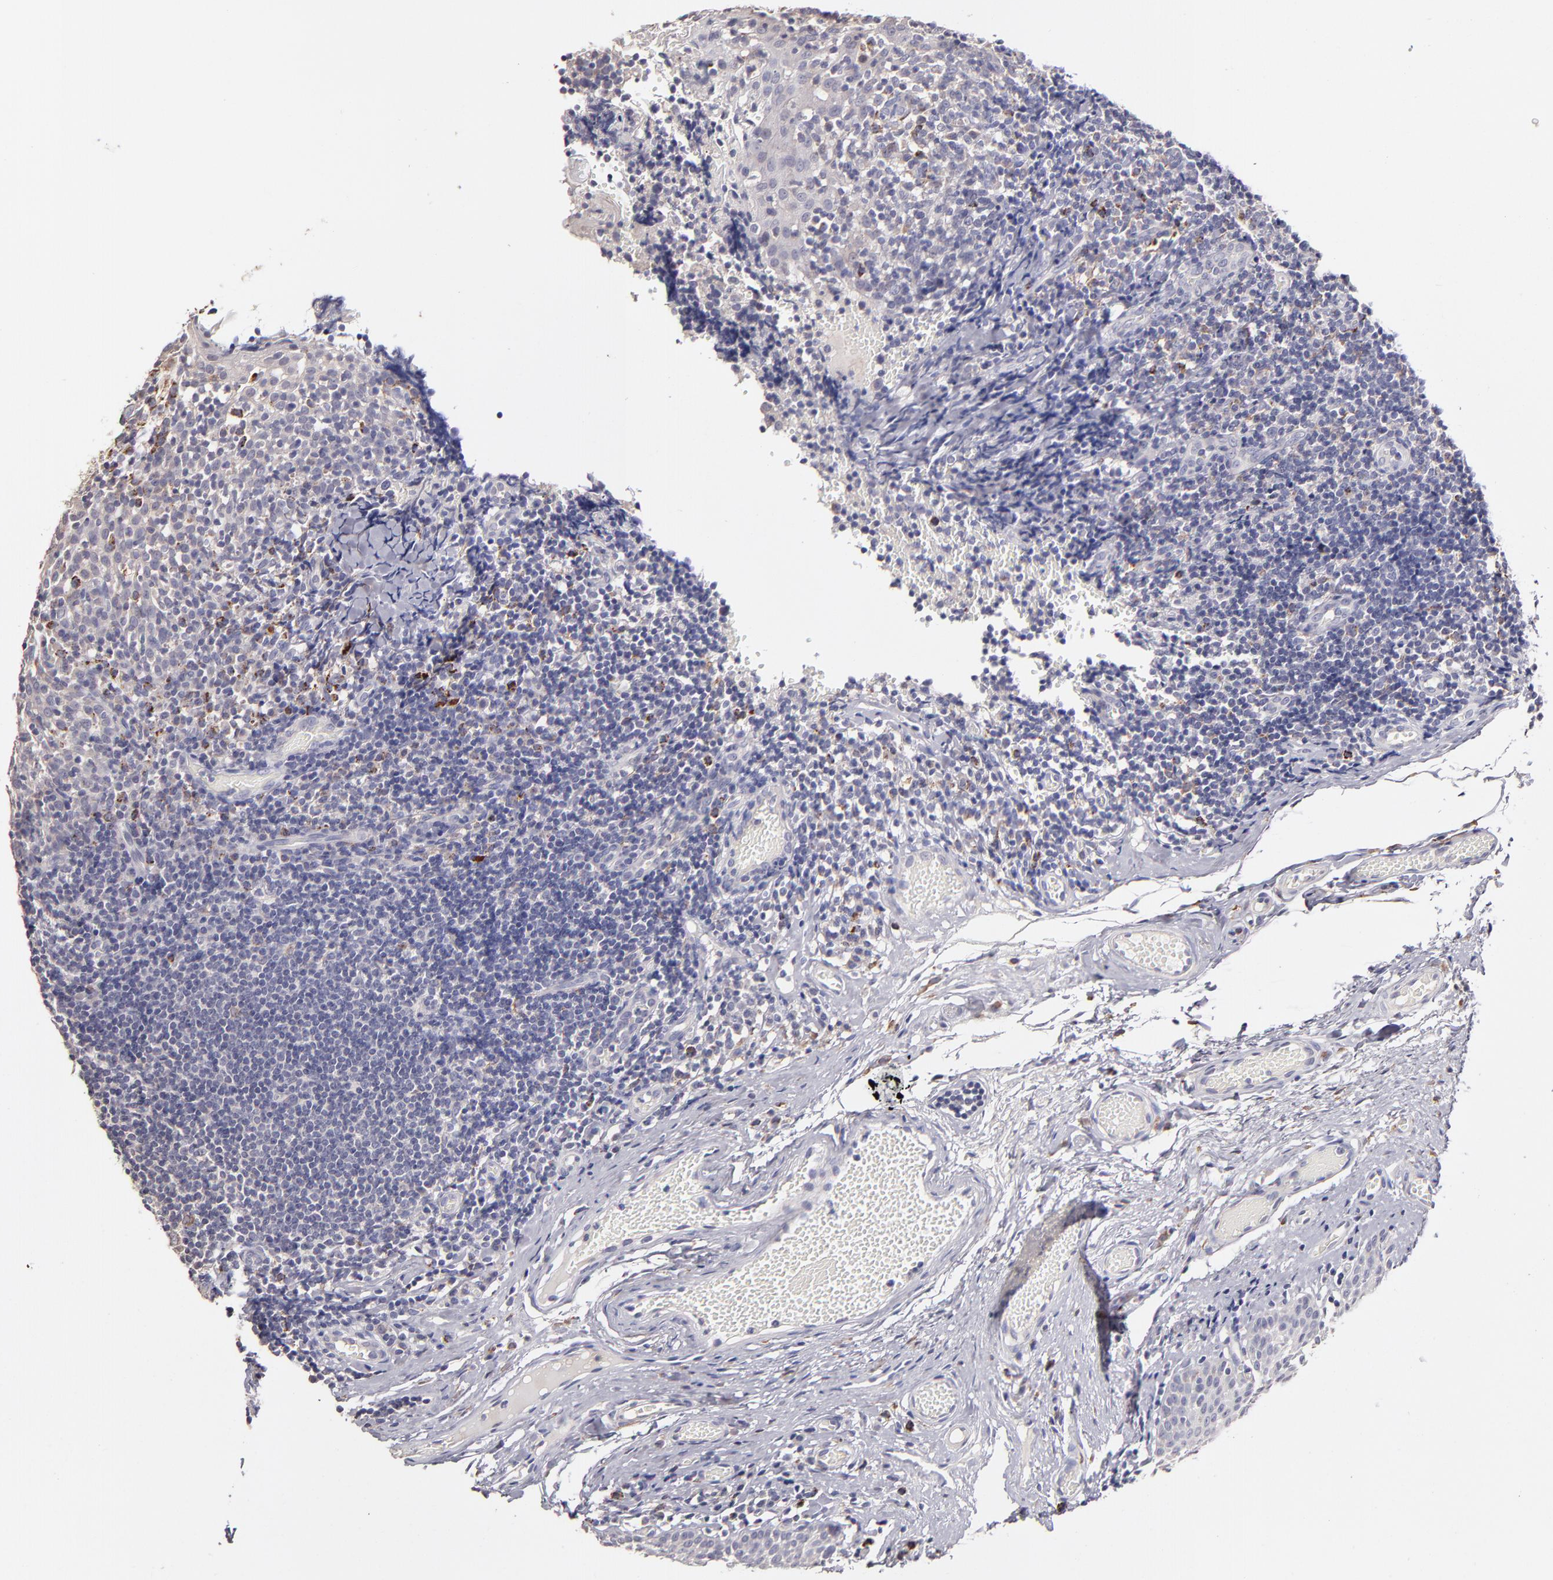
{"staining": {"intensity": "weak", "quantity": "<25%", "location": "cytoplasmic/membranous"}, "tissue": "tonsil", "cell_type": "Germinal center cells", "image_type": "normal", "snomed": [{"axis": "morphology", "description": "Normal tissue, NOS"}, {"axis": "topography", "description": "Tonsil"}], "caption": "Immunohistochemistry (IHC) of unremarkable tonsil displays no expression in germinal center cells.", "gene": "GLDC", "patient": {"sex": "female", "age": 34}}